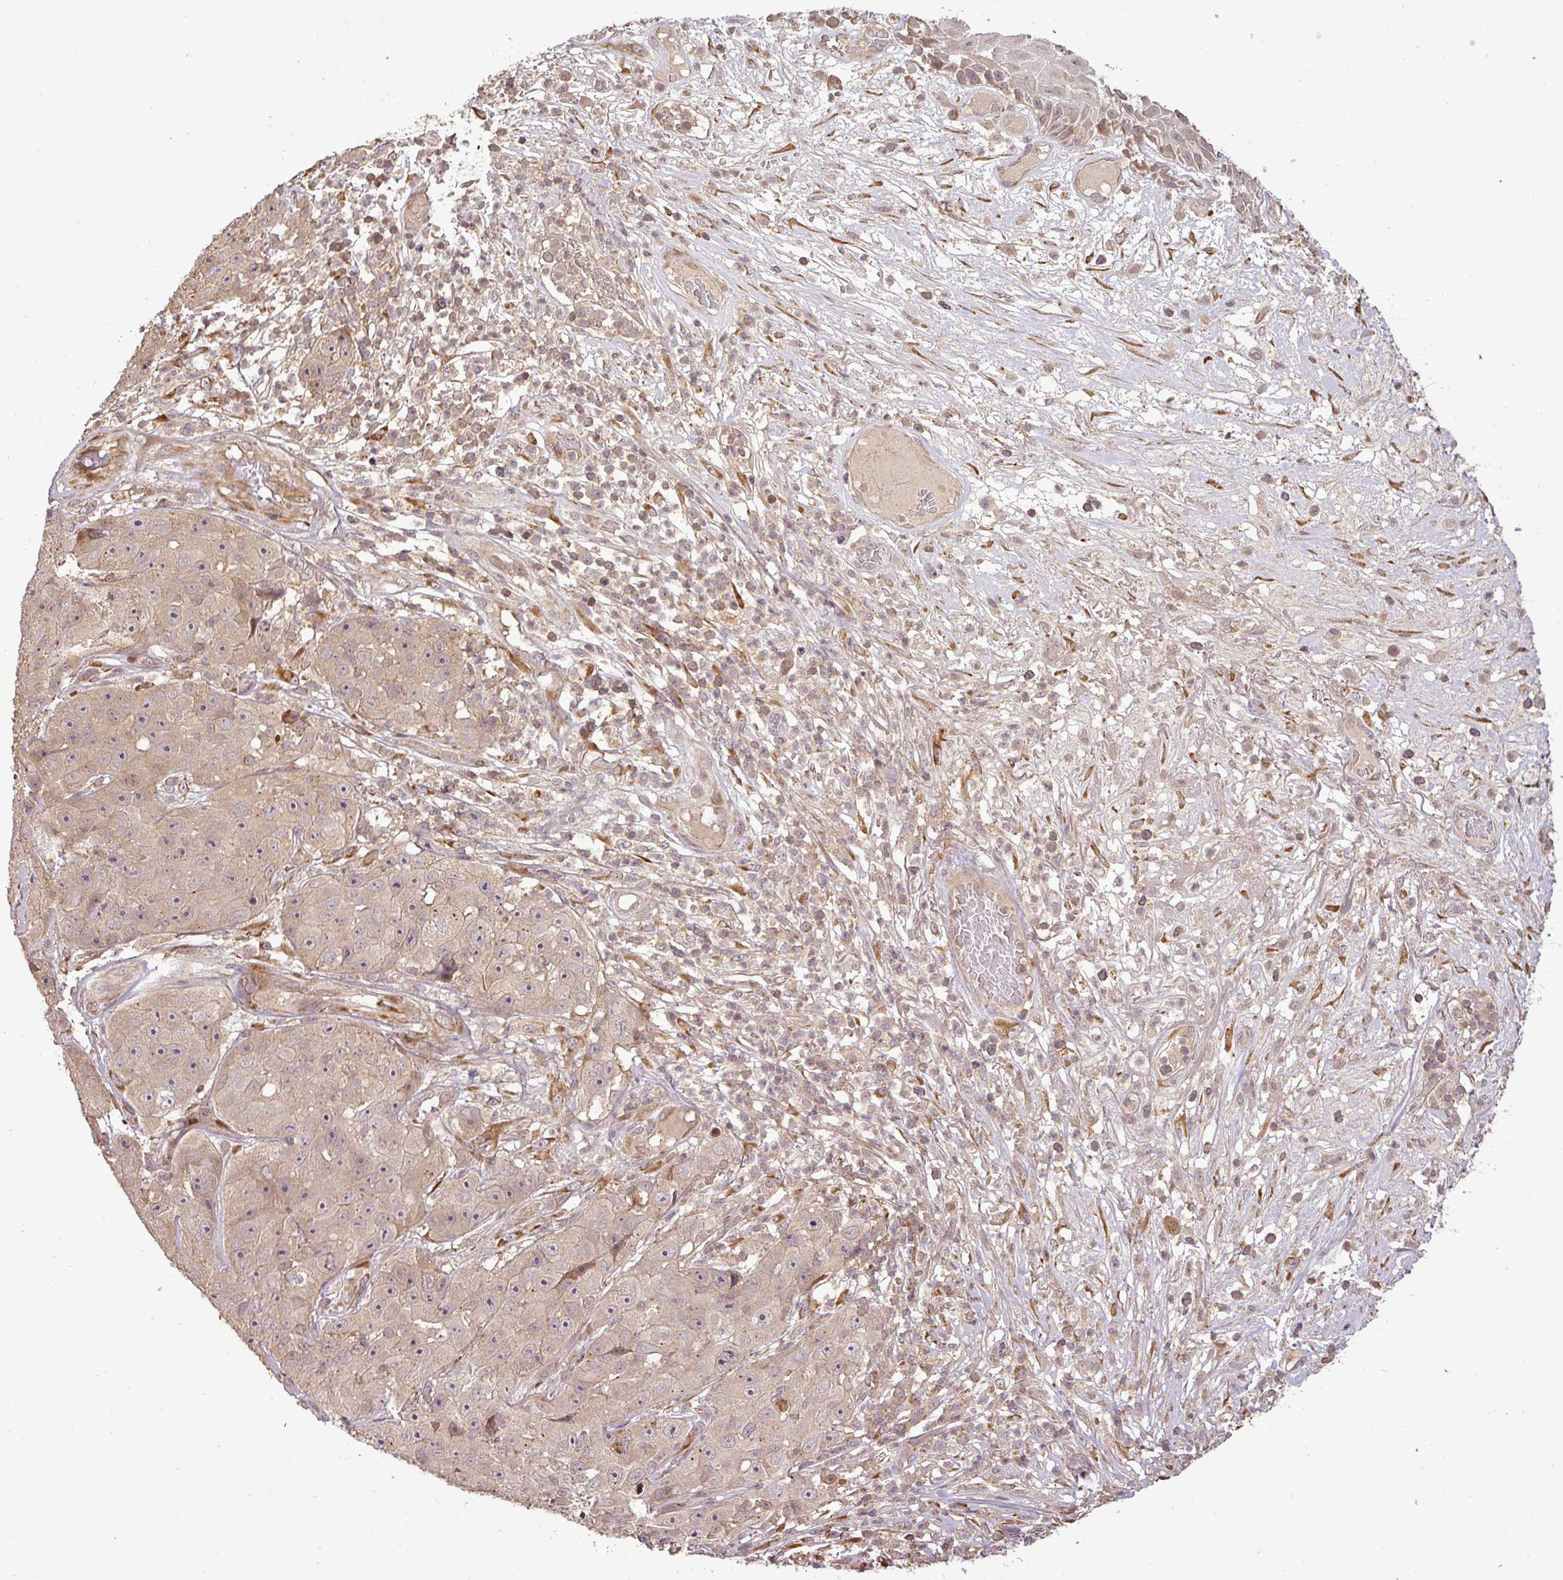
{"staining": {"intensity": "weak", "quantity": ">75%", "location": "cytoplasmic/membranous,nuclear"}, "tissue": "skin cancer", "cell_type": "Tumor cells", "image_type": "cancer", "snomed": [{"axis": "morphology", "description": "Squamous cell carcinoma, NOS"}, {"axis": "topography", "description": "Skin"}], "caption": "This is a histology image of IHC staining of skin squamous cell carcinoma, which shows weak expression in the cytoplasmic/membranous and nuclear of tumor cells.", "gene": "FAIM", "patient": {"sex": "female", "age": 87}}